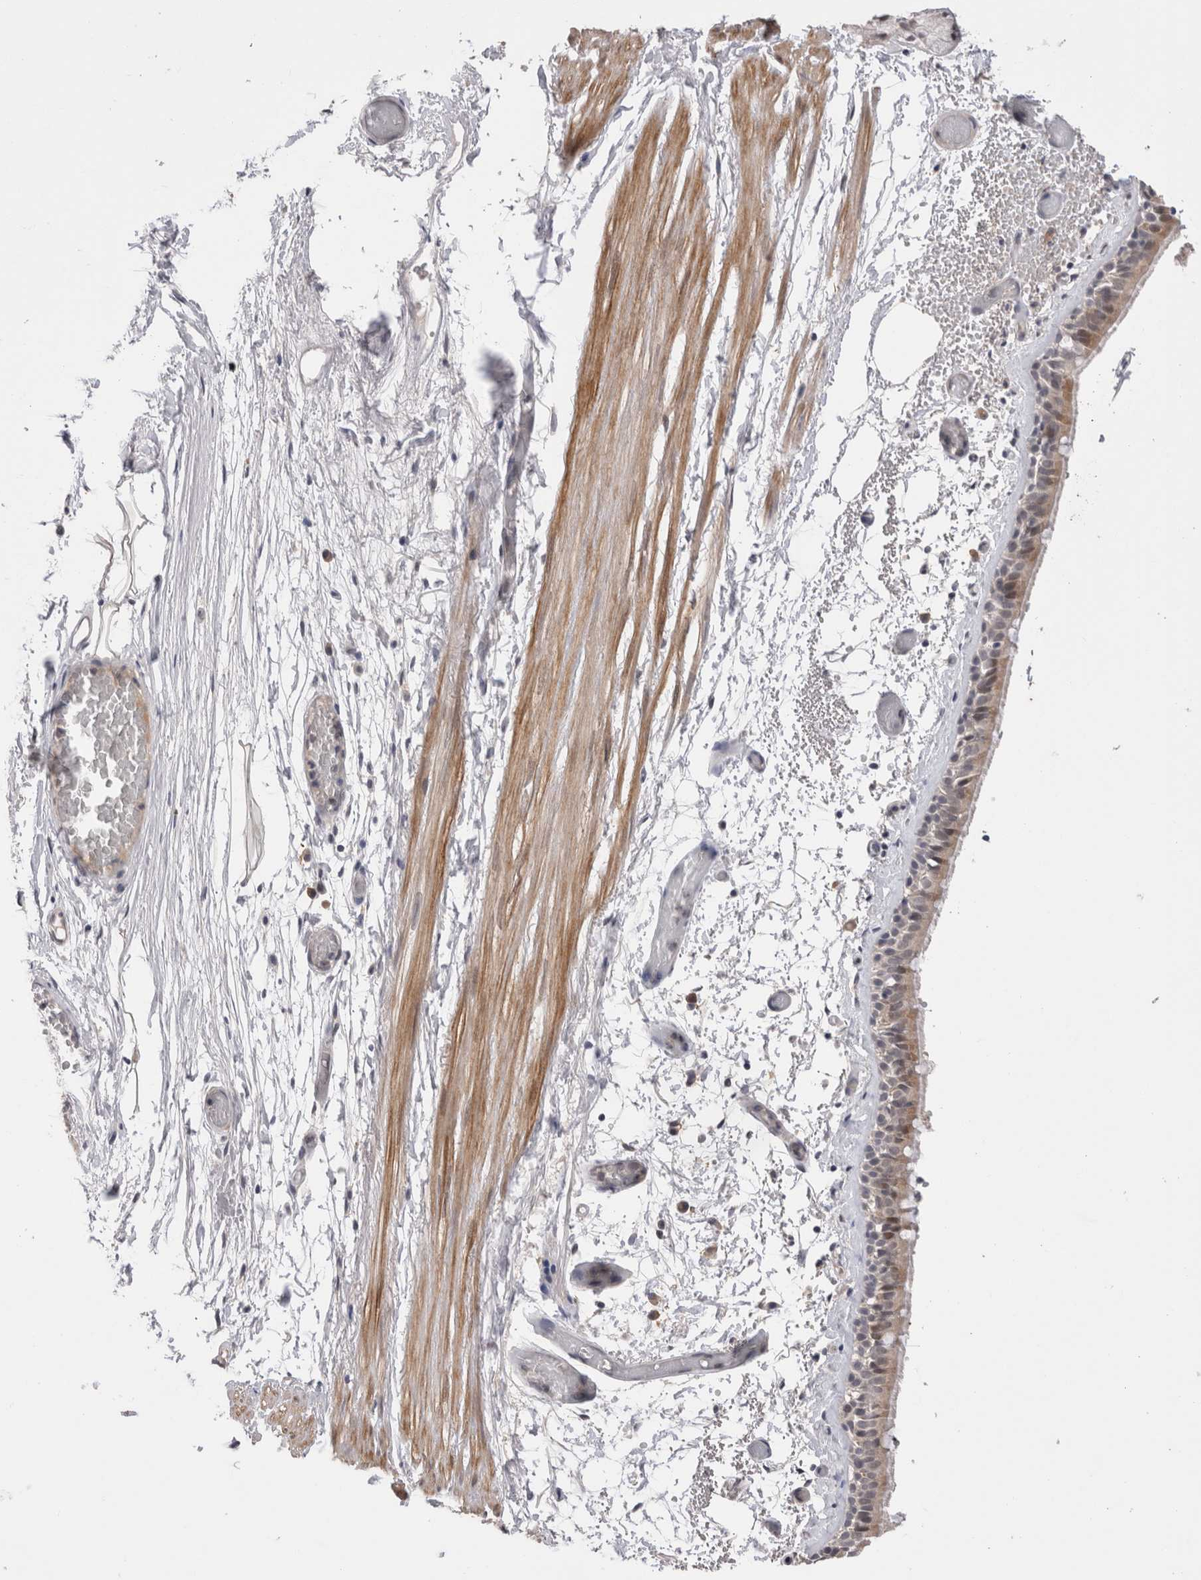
{"staining": {"intensity": "weak", "quantity": "<25%", "location": "cytoplasmic/membranous"}, "tissue": "bronchus", "cell_type": "Respiratory epithelial cells", "image_type": "normal", "snomed": [{"axis": "morphology", "description": "Normal tissue, NOS"}, {"axis": "topography", "description": "Bronchus"}, {"axis": "topography", "description": "Lung"}], "caption": "This is a photomicrograph of immunohistochemistry (IHC) staining of unremarkable bronchus, which shows no staining in respiratory epithelial cells.", "gene": "CRYBG1", "patient": {"sex": "male", "age": 56}}